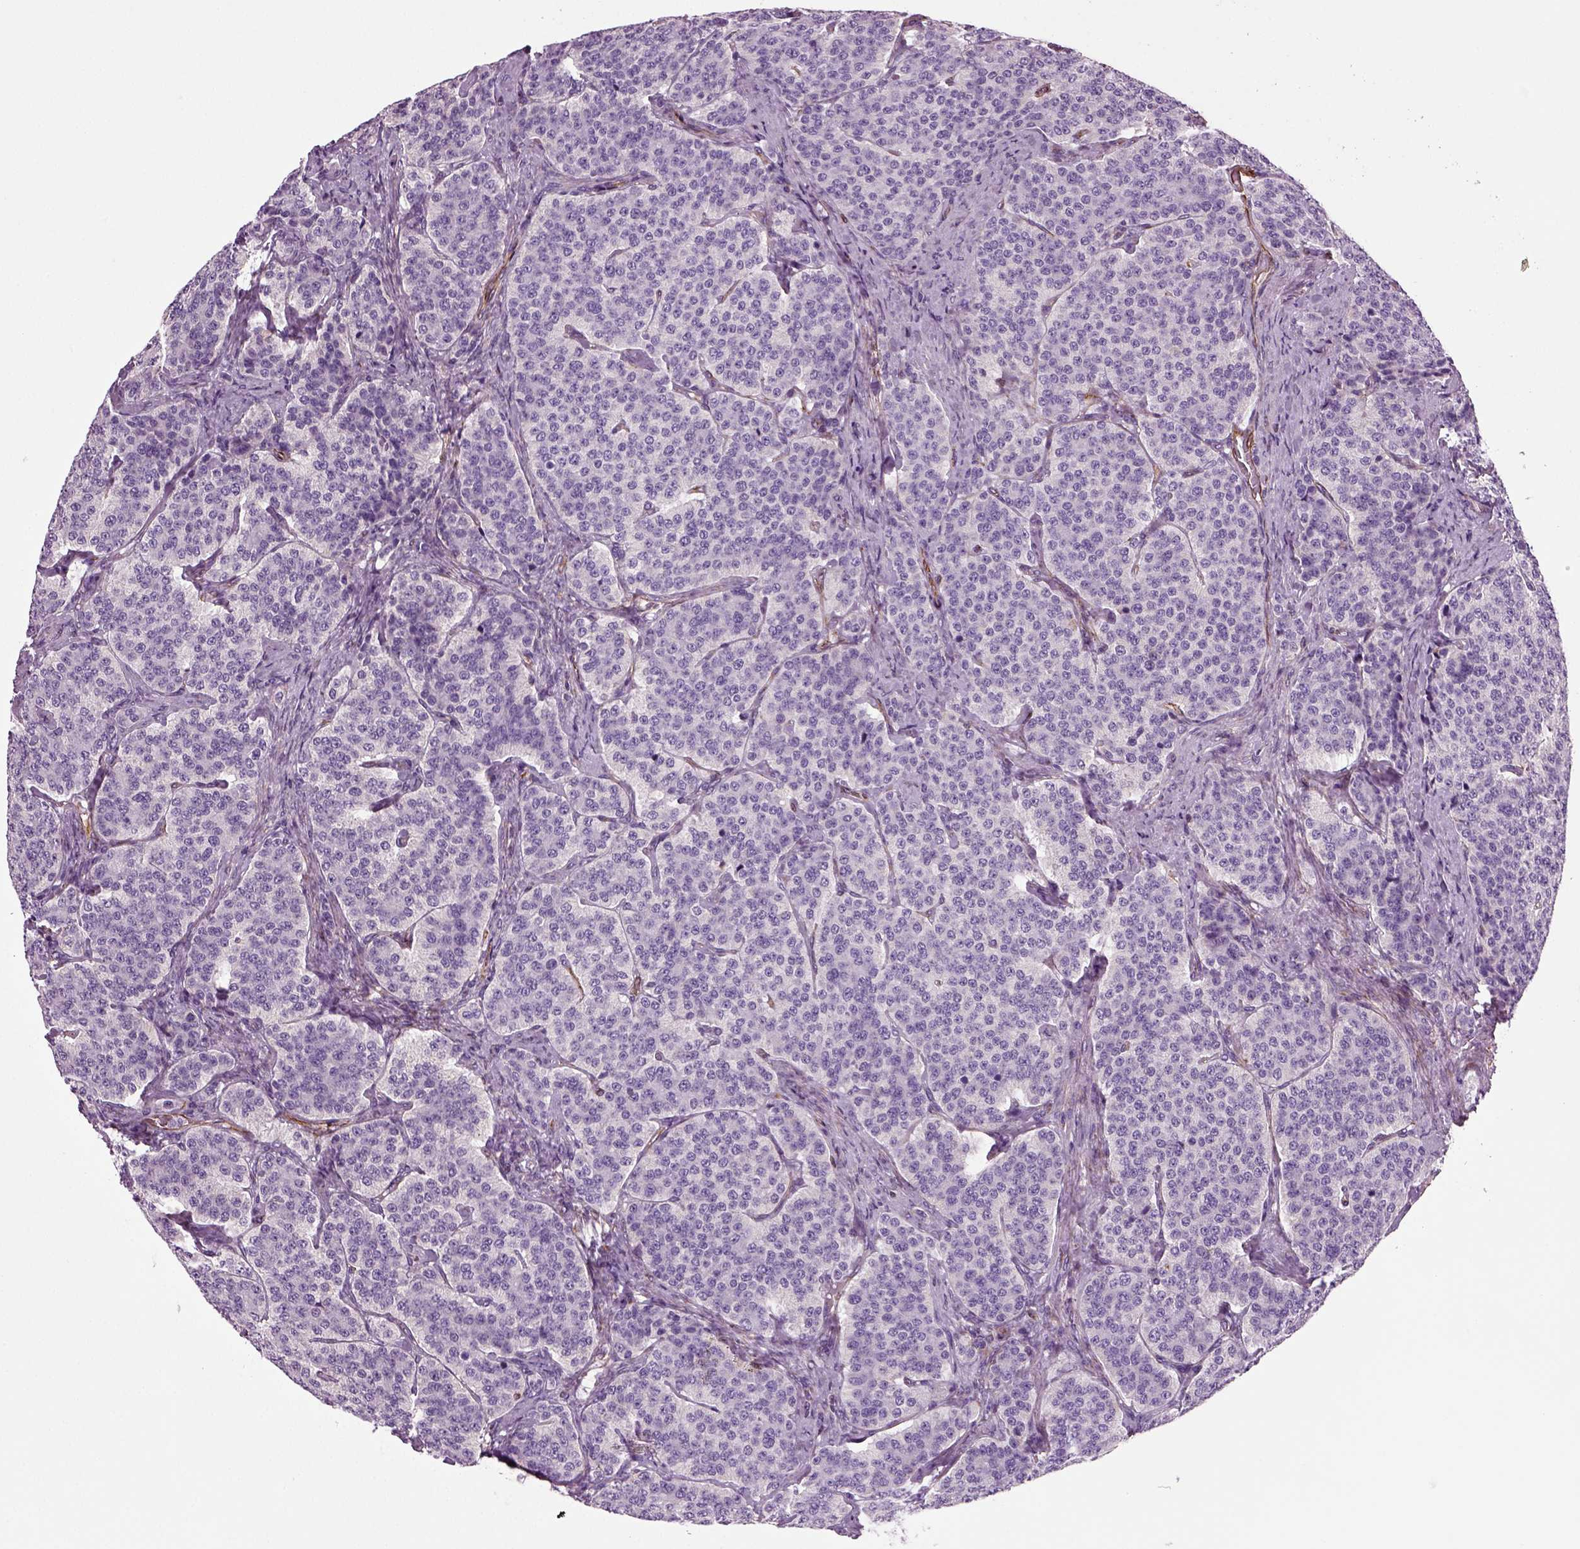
{"staining": {"intensity": "negative", "quantity": "none", "location": "none"}, "tissue": "carcinoid", "cell_type": "Tumor cells", "image_type": "cancer", "snomed": [{"axis": "morphology", "description": "Carcinoid, malignant, NOS"}, {"axis": "topography", "description": "Small intestine"}], "caption": "An IHC image of carcinoid is shown. There is no staining in tumor cells of carcinoid.", "gene": "ACER3", "patient": {"sex": "female", "age": 58}}